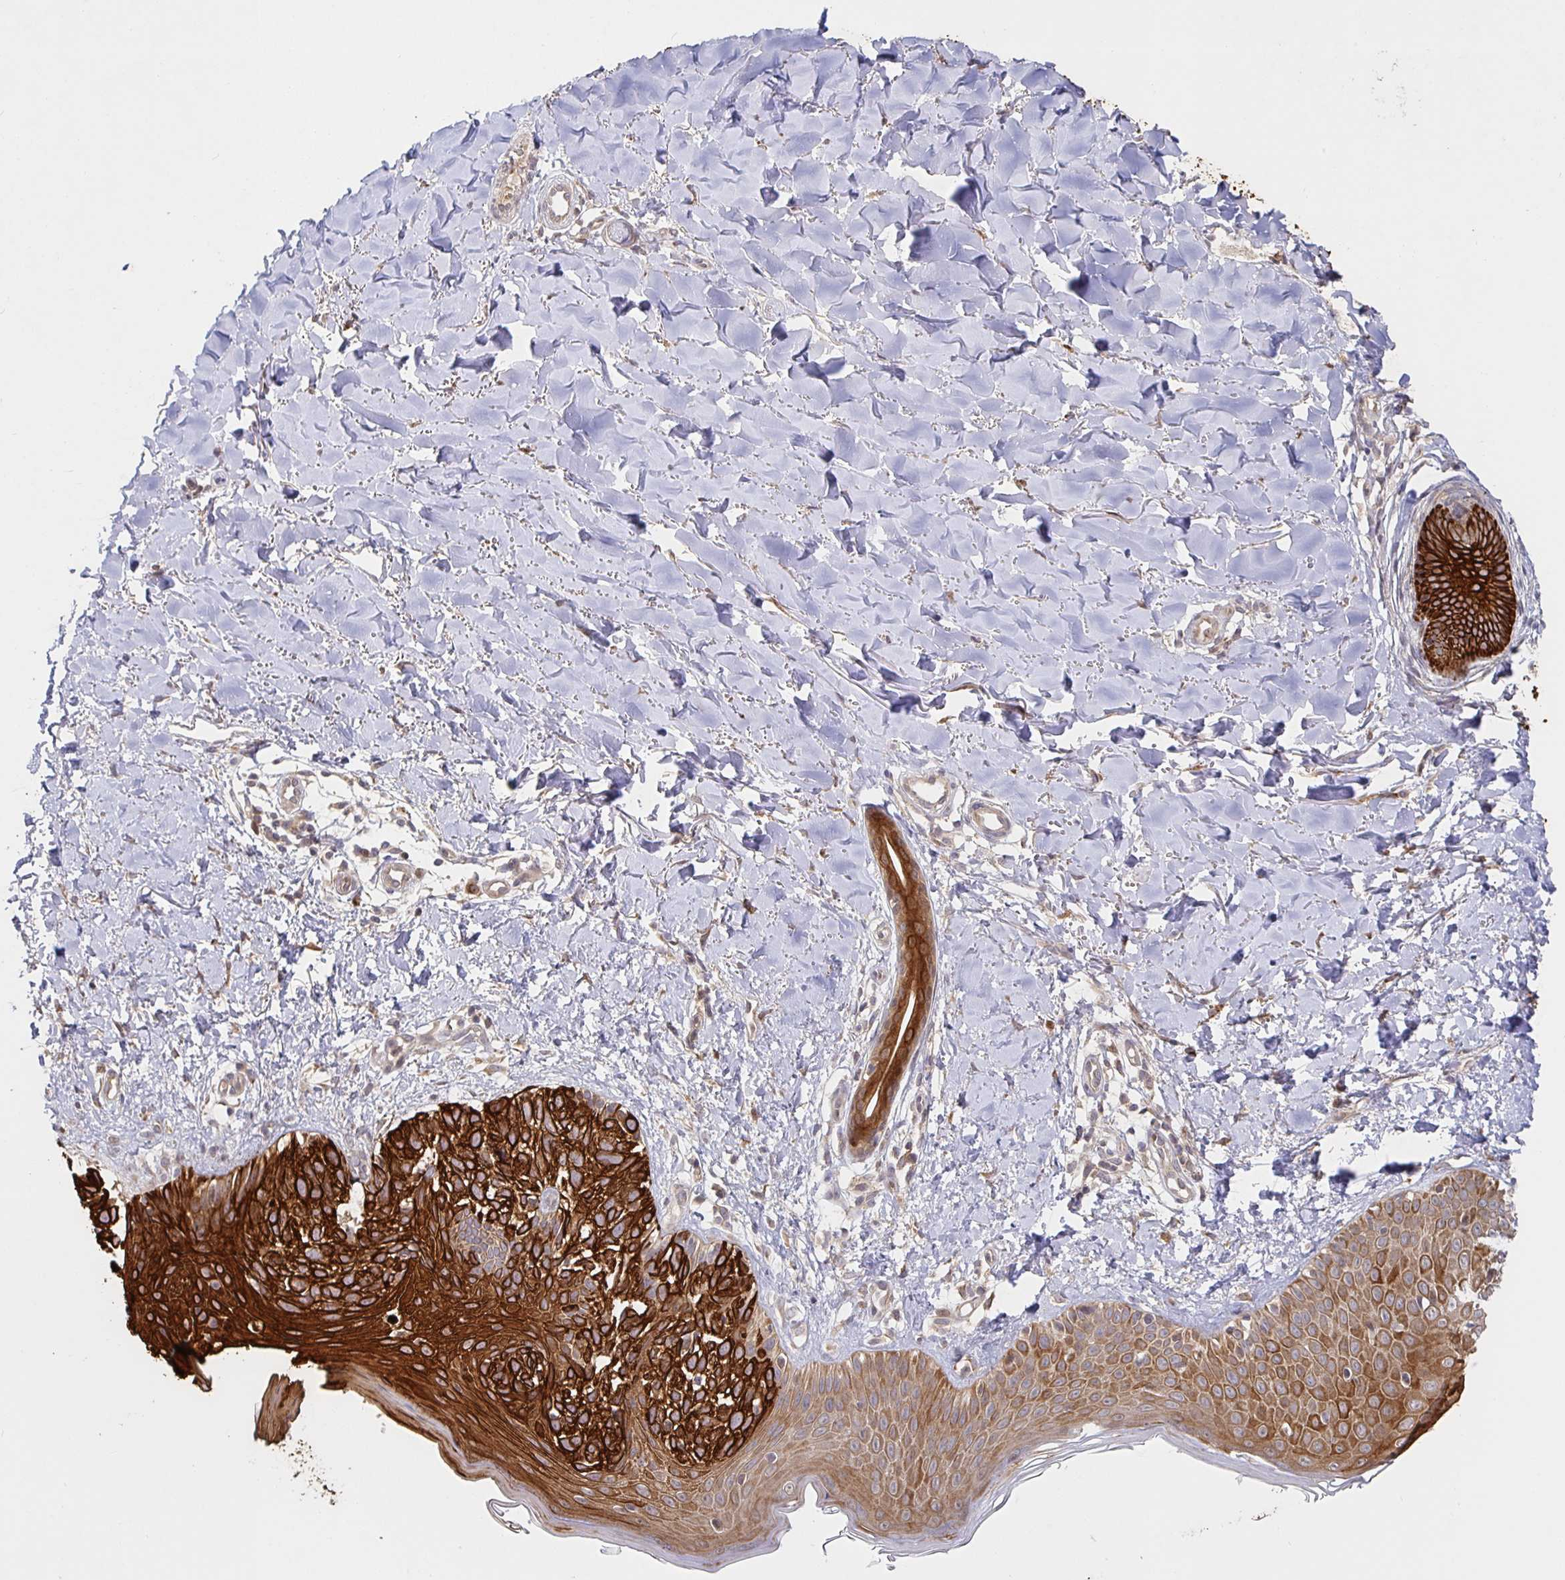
{"staining": {"intensity": "strong", "quantity": ">75%", "location": "cytoplasmic/membranous"}, "tissue": "skin cancer", "cell_type": "Tumor cells", "image_type": "cancer", "snomed": [{"axis": "morphology", "description": "Basal cell carcinoma"}, {"axis": "topography", "description": "Skin"}], "caption": "Brown immunohistochemical staining in human skin basal cell carcinoma demonstrates strong cytoplasmic/membranous positivity in about >75% of tumor cells. (brown staining indicates protein expression, while blue staining denotes nuclei).", "gene": "AACS", "patient": {"sex": "female", "age": 45}}